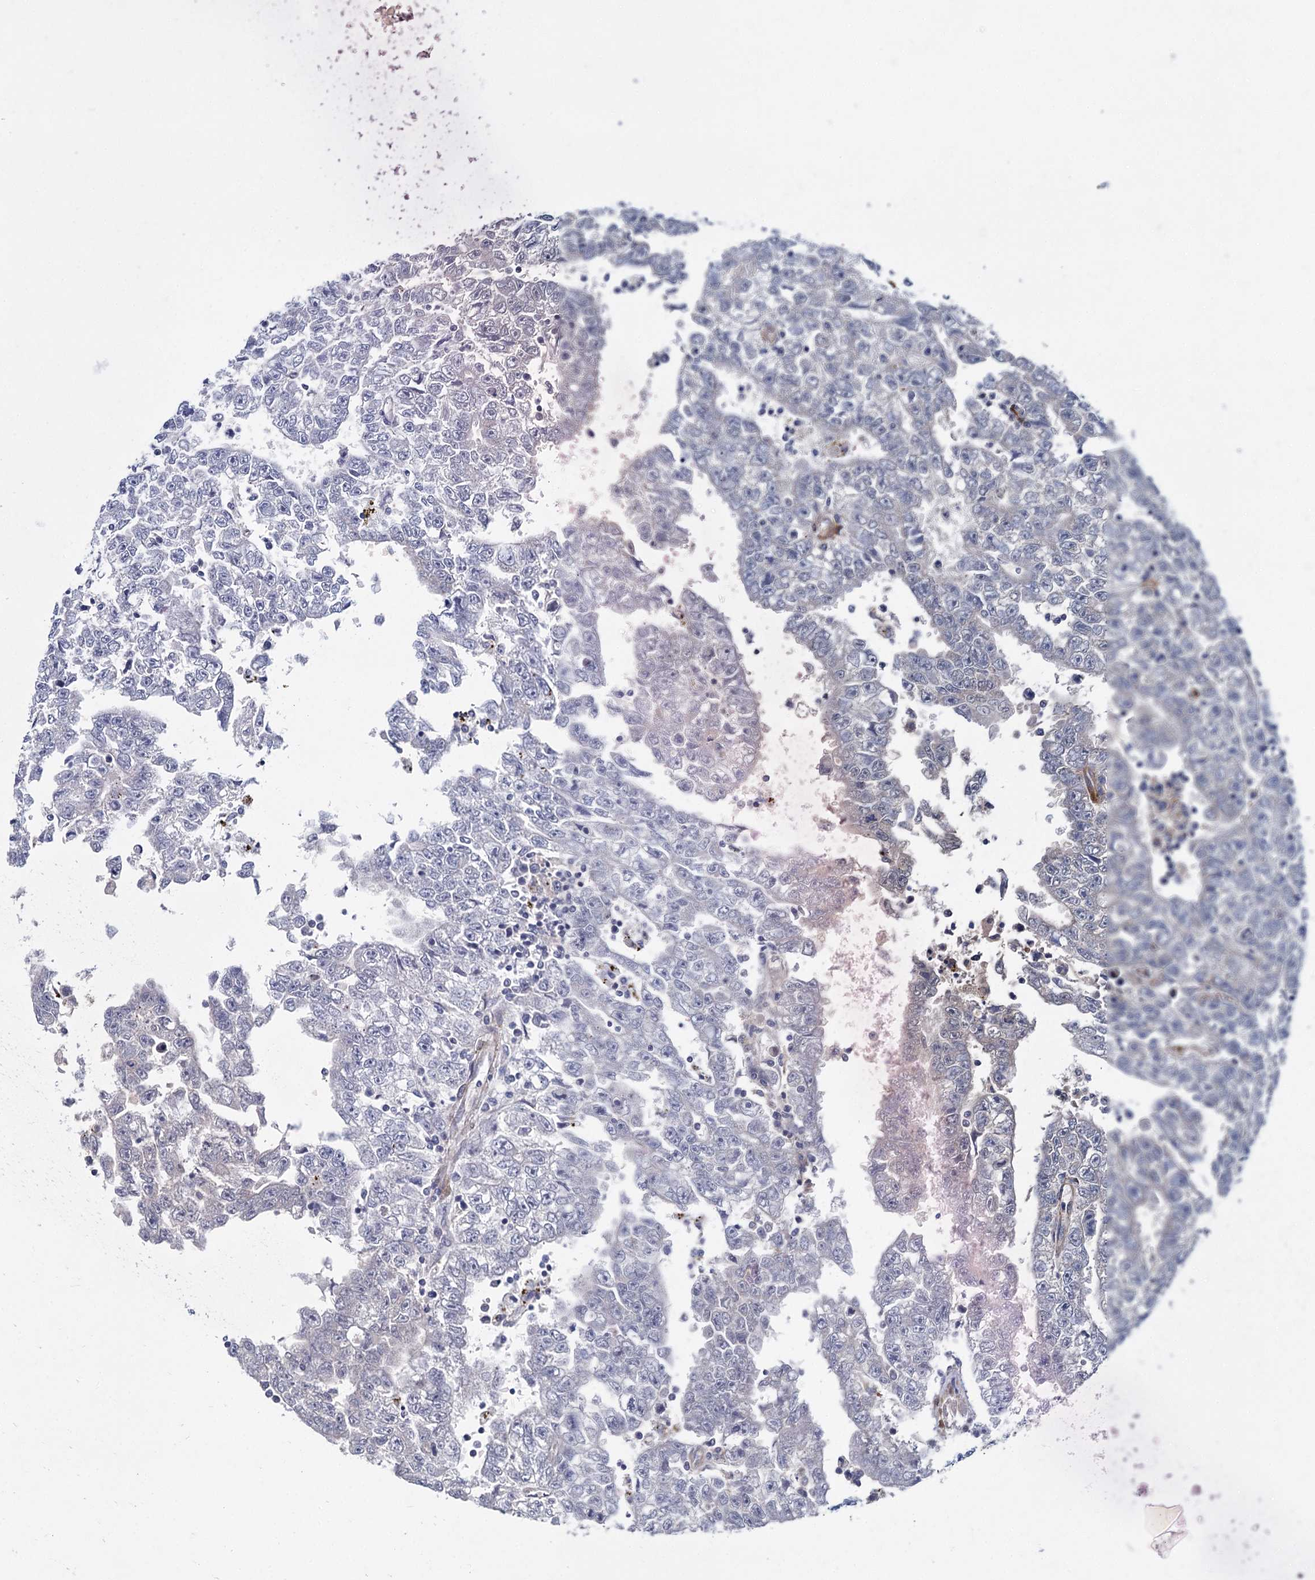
{"staining": {"intensity": "negative", "quantity": "none", "location": "none"}, "tissue": "testis cancer", "cell_type": "Tumor cells", "image_type": "cancer", "snomed": [{"axis": "morphology", "description": "Carcinoma, Embryonal, NOS"}, {"axis": "topography", "description": "Testis"}], "caption": "An image of human testis cancer (embryonal carcinoma) is negative for staining in tumor cells. (Immunohistochemistry, brightfield microscopy, high magnification).", "gene": "TRIM55", "patient": {"sex": "male", "age": 25}}